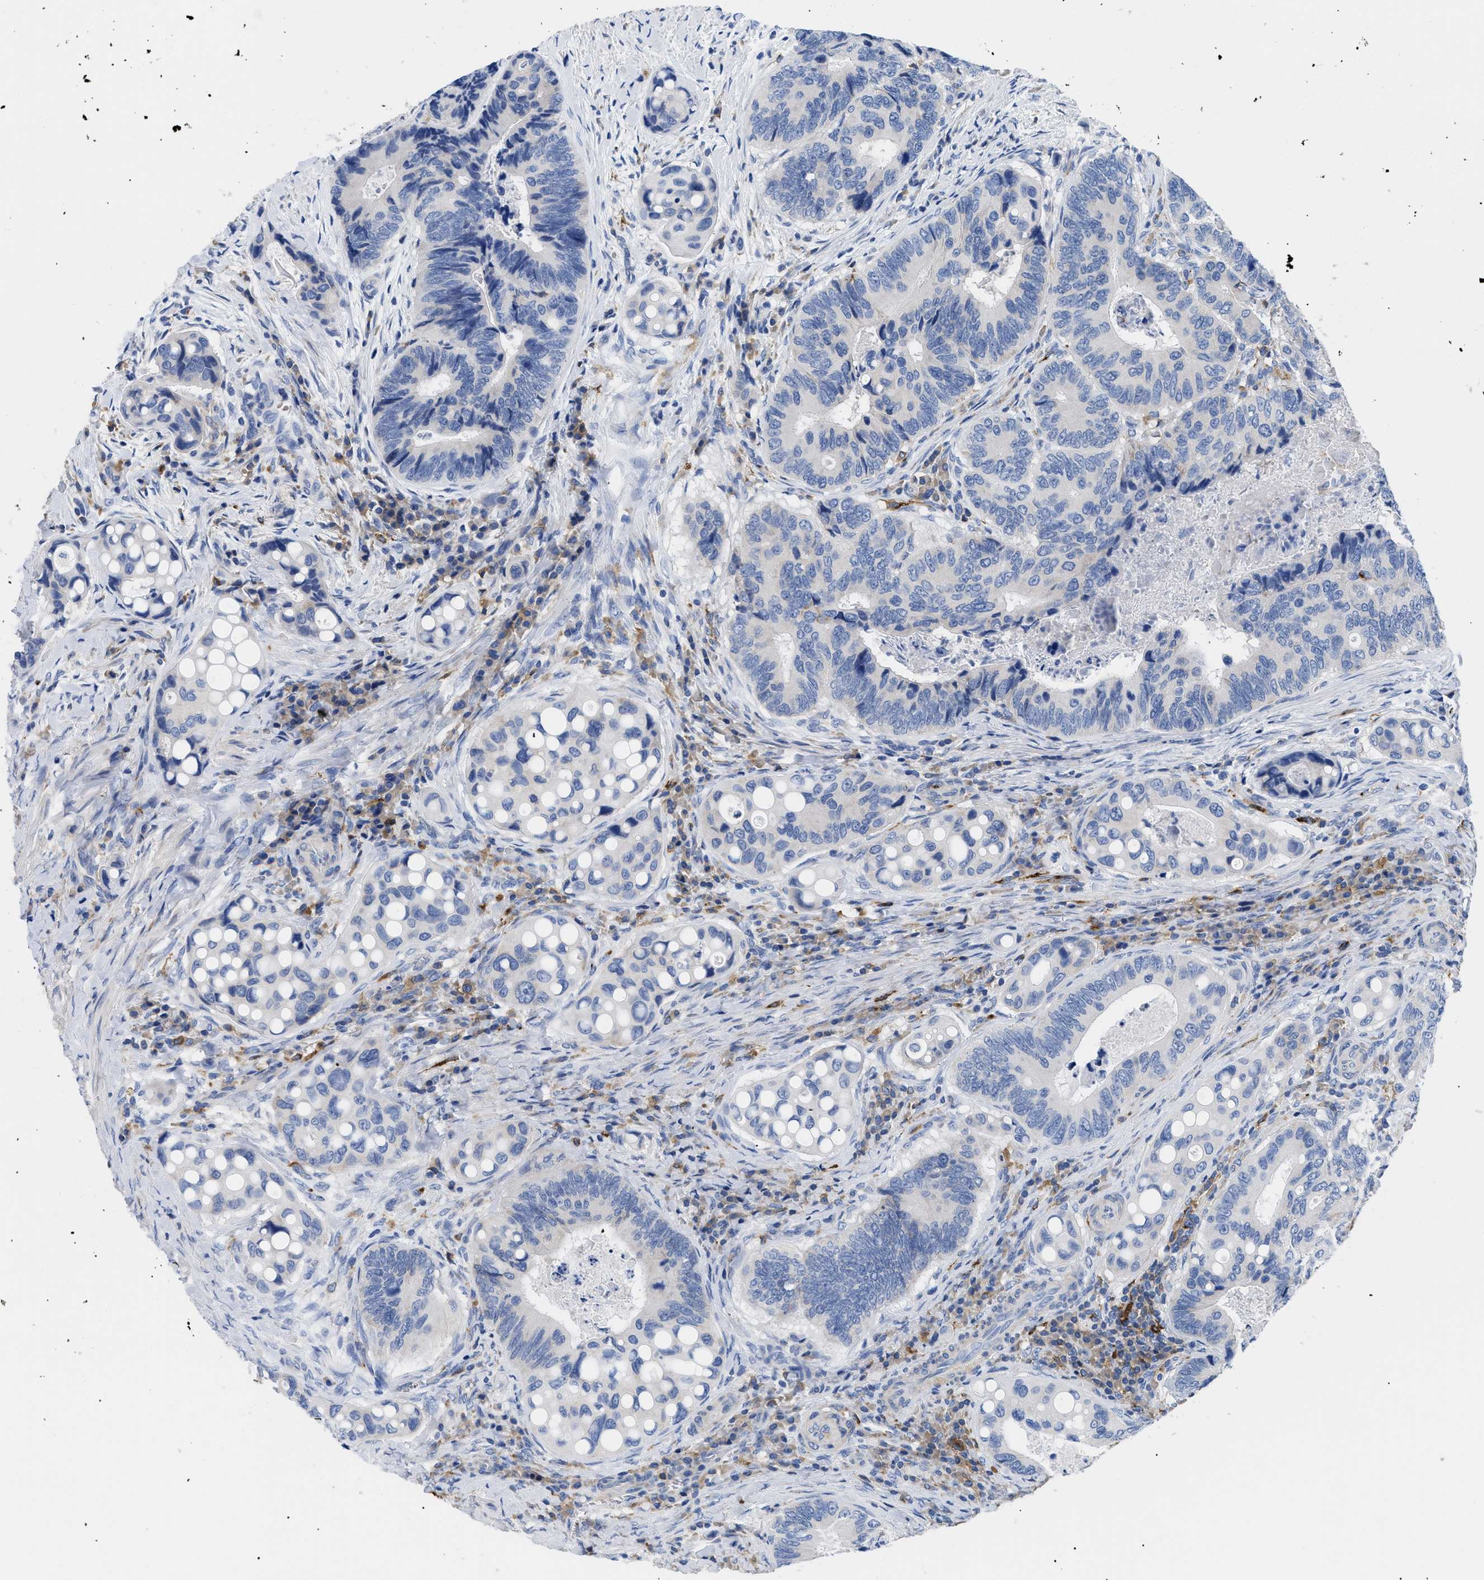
{"staining": {"intensity": "negative", "quantity": "none", "location": "none"}, "tissue": "colorectal cancer", "cell_type": "Tumor cells", "image_type": "cancer", "snomed": [{"axis": "morphology", "description": "Inflammation, NOS"}, {"axis": "morphology", "description": "Adenocarcinoma, NOS"}, {"axis": "topography", "description": "Colon"}], "caption": "A high-resolution image shows immunohistochemistry staining of adenocarcinoma (colorectal), which shows no significant expression in tumor cells.", "gene": "HLA-DPA1", "patient": {"sex": "male", "age": 72}}